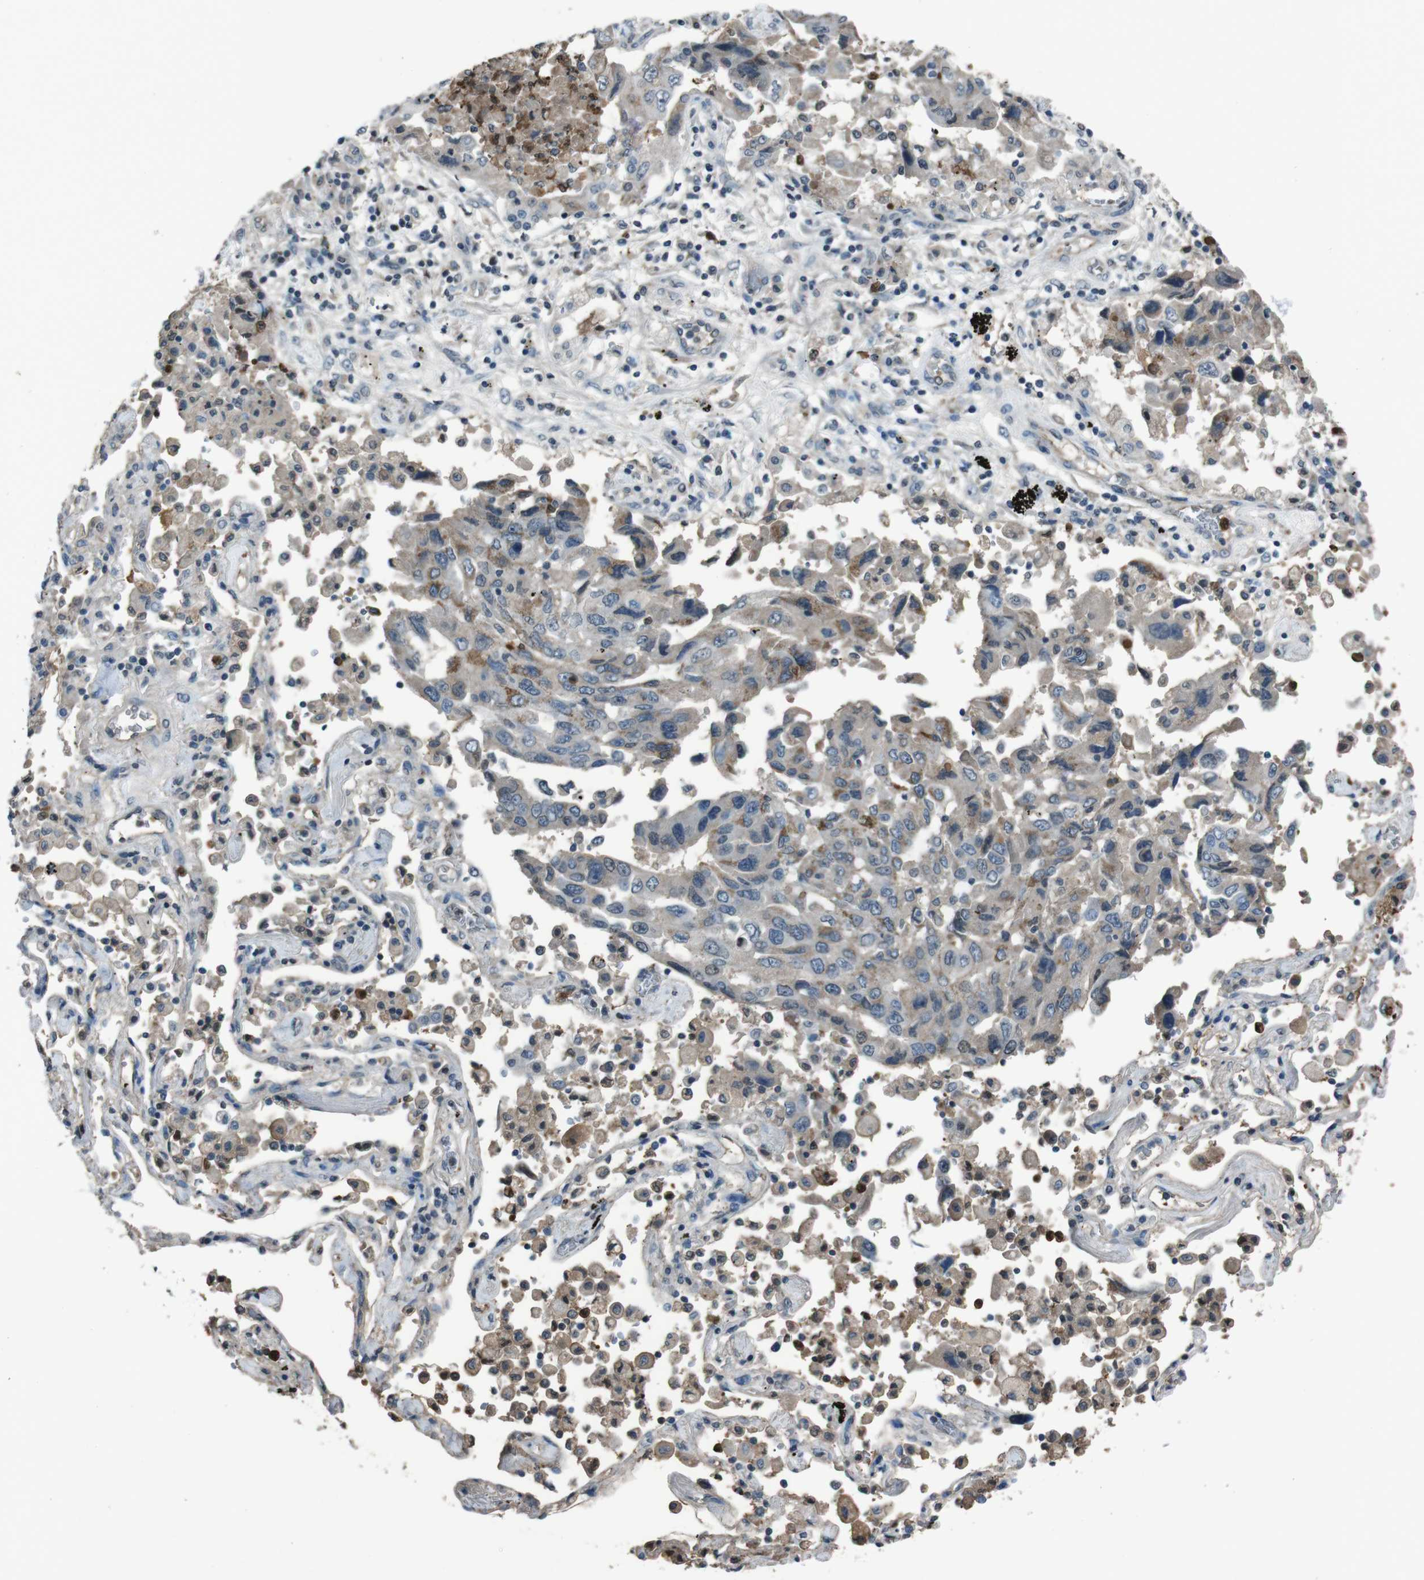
{"staining": {"intensity": "moderate", "quantity": "<25%", "location": "cytoplasmic/membranous"}, "tissue": "lung cancer", "cell_type": "Tumor cells", "image_type": "cancer", "snomed": [{"axis": "morphology", "description": "Adenocarcinoma, NOS"}, {"axis": "topography", "description": "Lung"}], "caption": "Protein expression analysis of human lung cancer (adenocarcinoma) reveals moderate cytoplasmic/membranous positivity in about <25% of tumor cells.", "gene": "UGT1A6", "patient": {"sex": "female", "age": 65}}